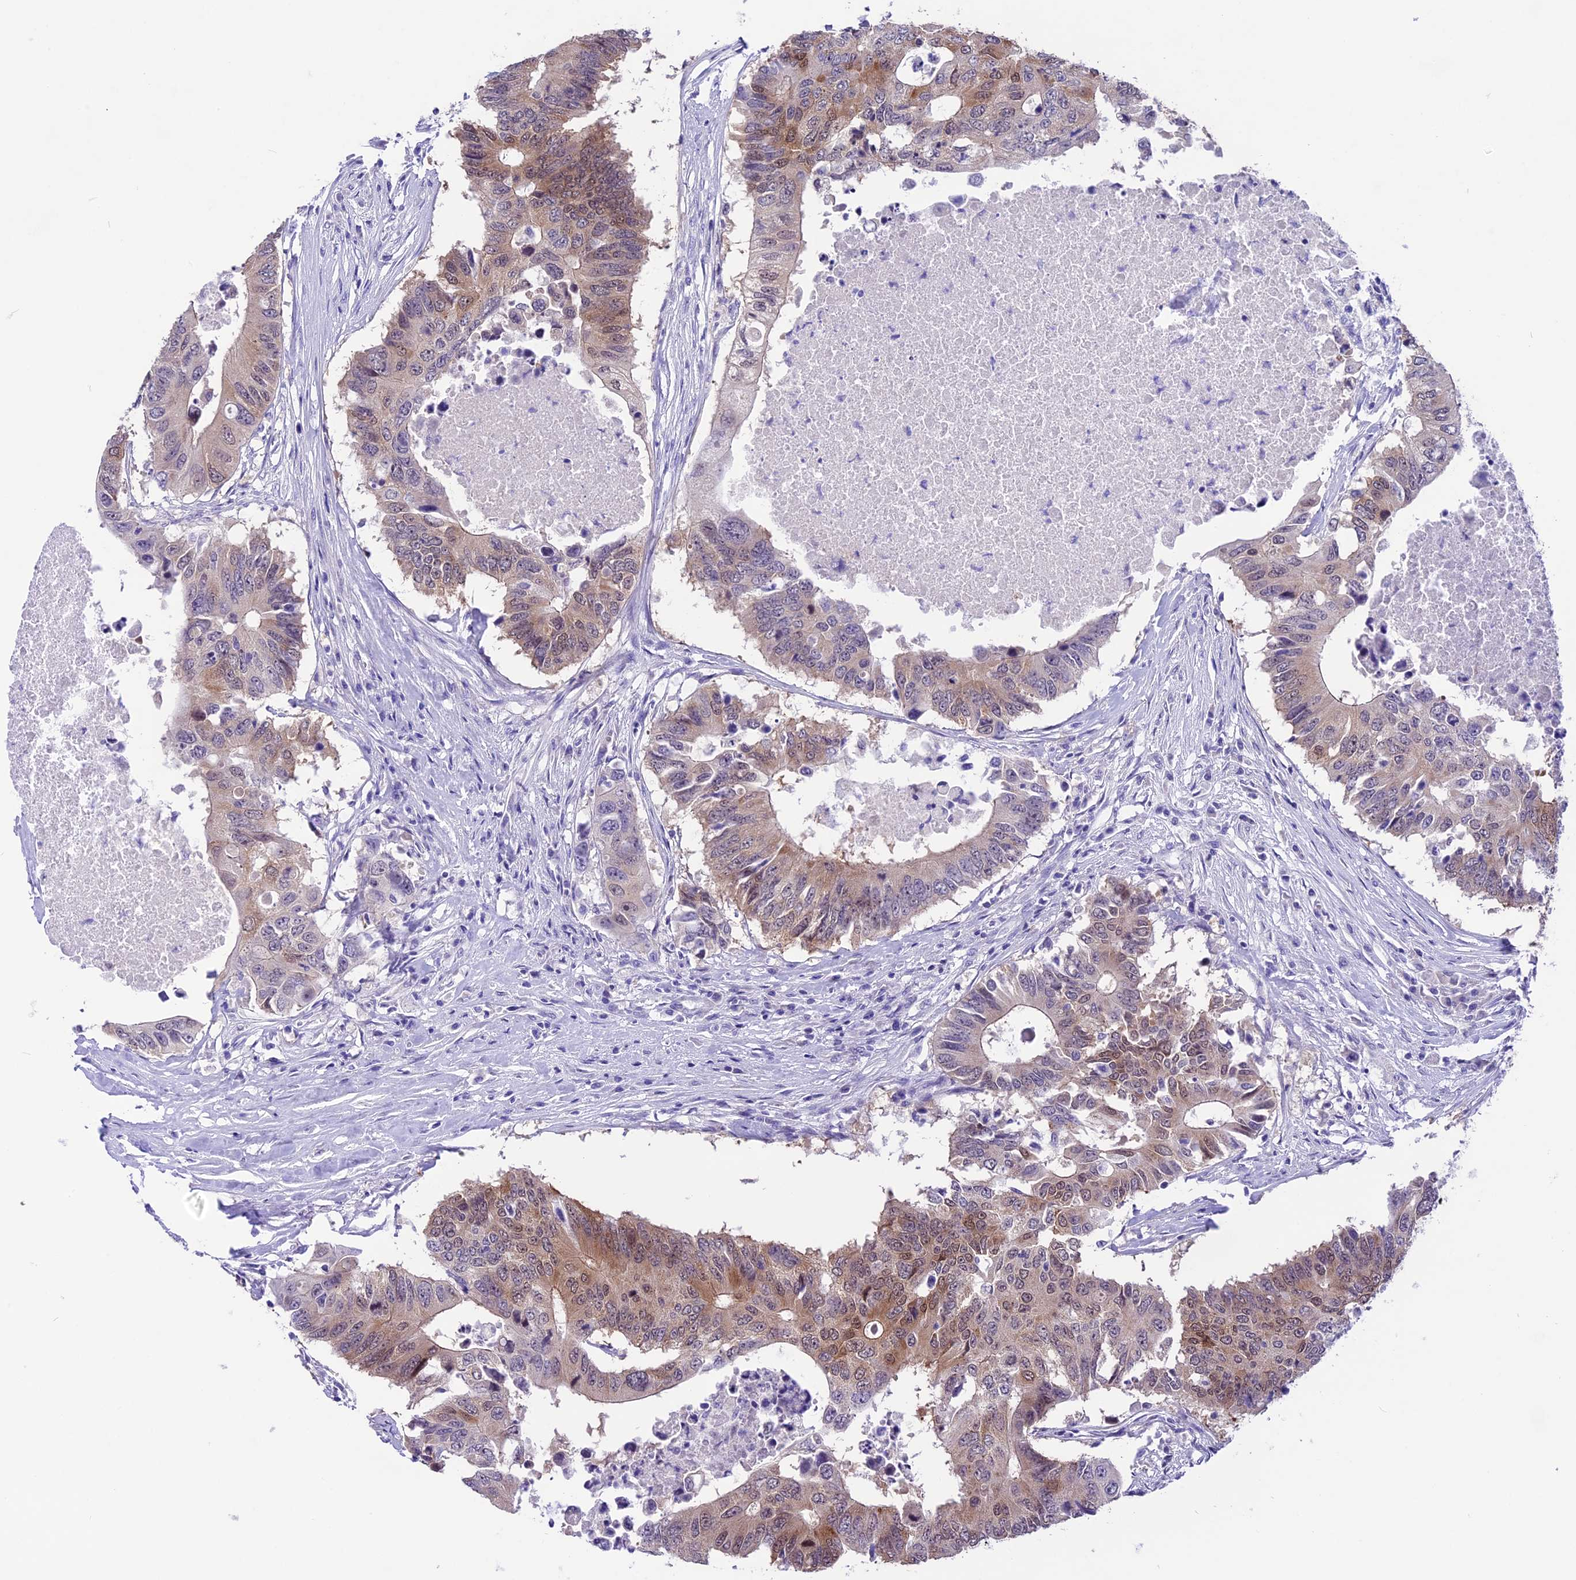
{"staining": {"intensity": "weak", "quantity": "25%-75%", "location": "cytoplasmic/membranous,nuclear"}, "tissue": "colorectal cancer", "cell_type": "Tumor cells", "image_type": "cancer", "snomed": [{"axis": "morphology", "description": "Adenocarcinoma, NOS"}, {"axis": "topography", "description": "Colon"}], "caption": "Protein expression by IHC reveals weak cytoplasmic/membranous and nuclear staining in about 25%-75% of tumor cells in adenocarcinoma (colorectal).", "gene": "PRR15", "patient": {"sex": "male", "age": 71}}